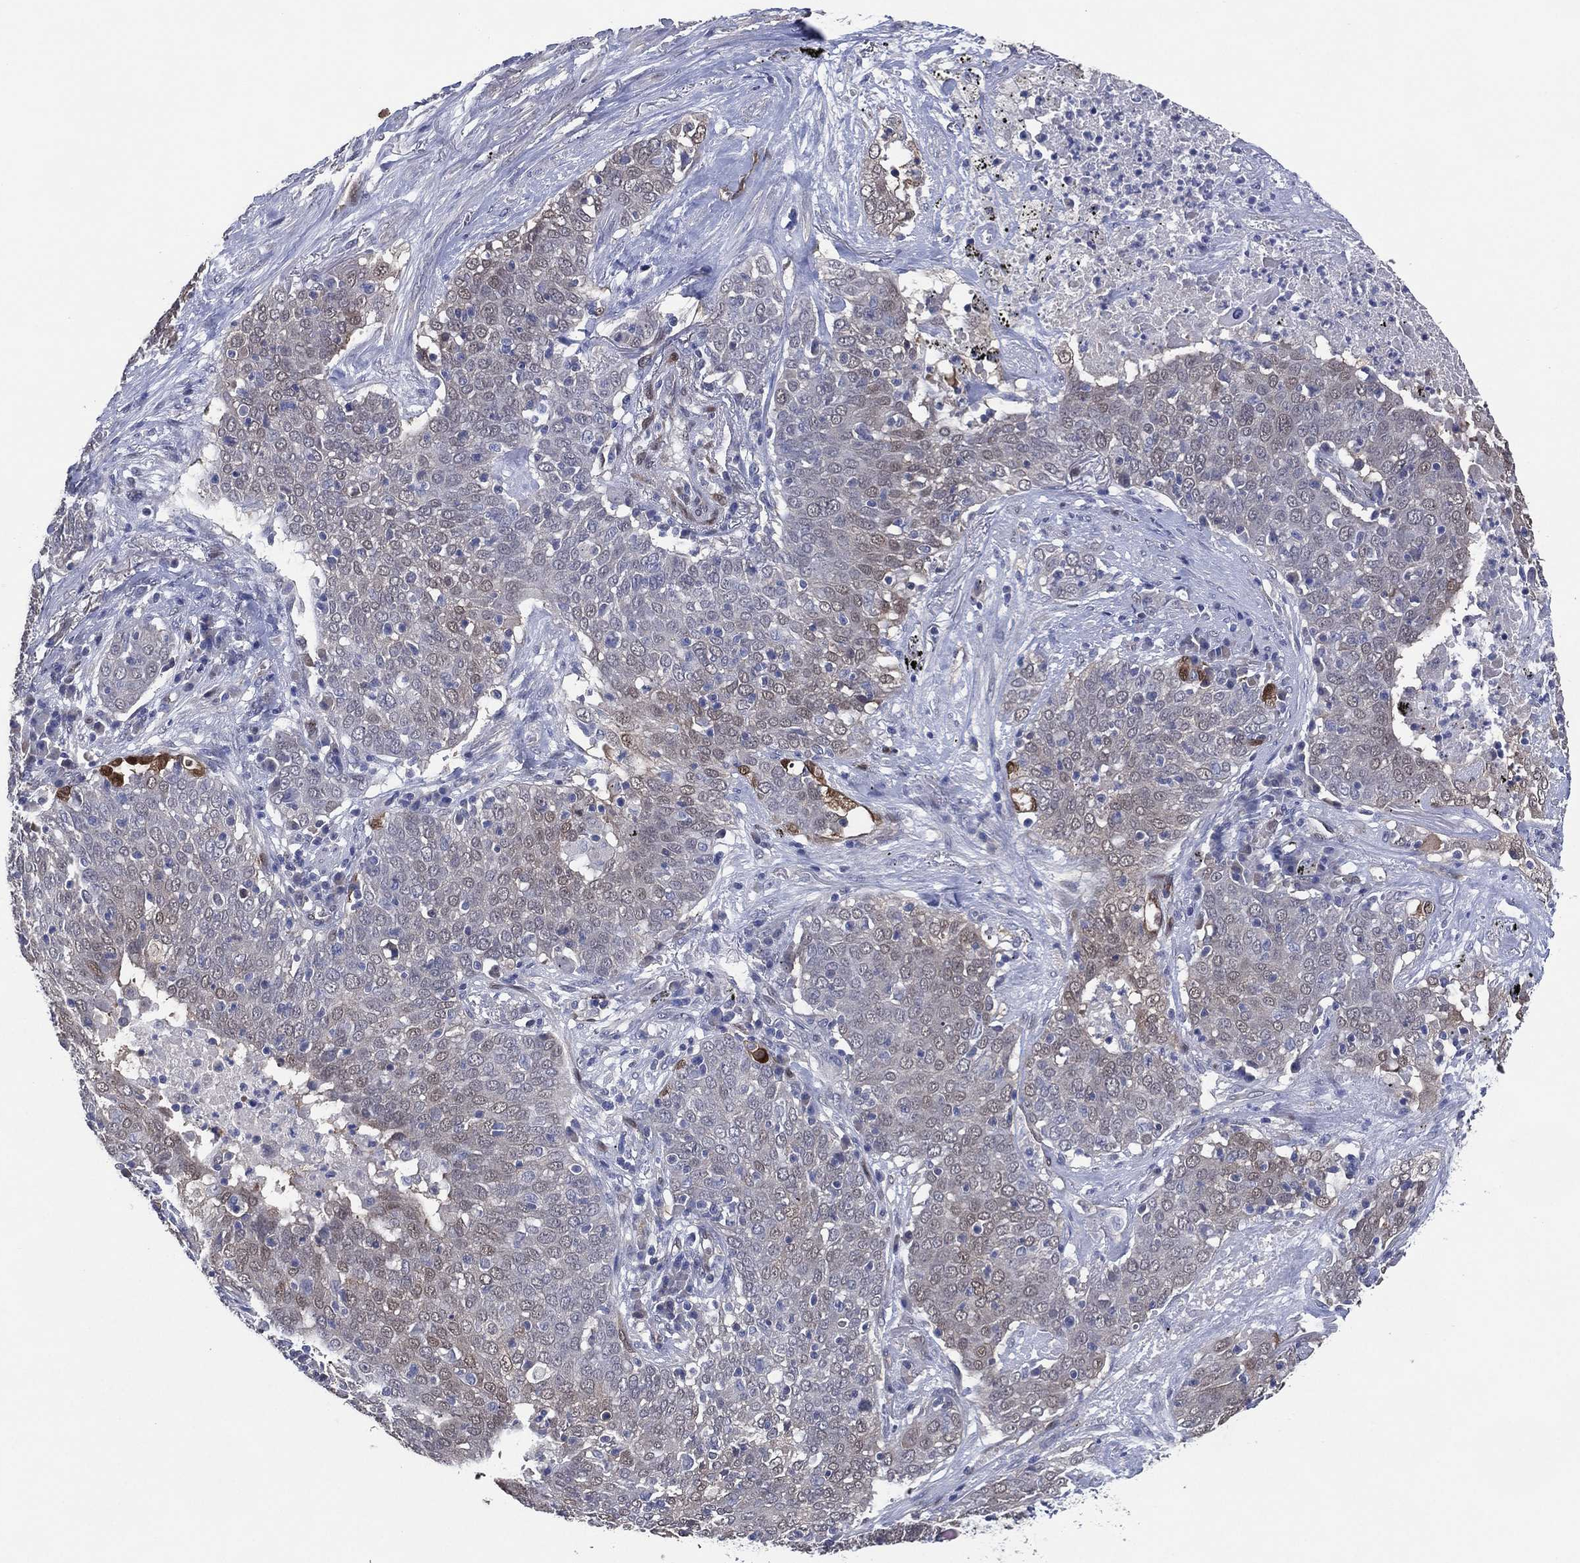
{"staining": {"intensity": "negative", "quantity": "none", "location": "none"}, "tissue": "lung cancer", "cell_type": "Tumor cells", "image_type": "cancer", "snomed": [{"axis": "morphology", "description": "Squamous cell carcinoma, NOS"}, {"axis": "topography", "description": "Lung"}], "caption": "This is a histopathology image of immunohistochemistry staining of squamous cell carcinoma (lung), which shows no expression in tumor cells. The staining was performed using DAB (3,3'-diaminobenzidine) to visualize the protein expression in brown, while the nuclei were stained in blue with hematoxylin (Magnification: 20x).", "gene": "AK1", "patient": {"sex": "male", "age": 82}}